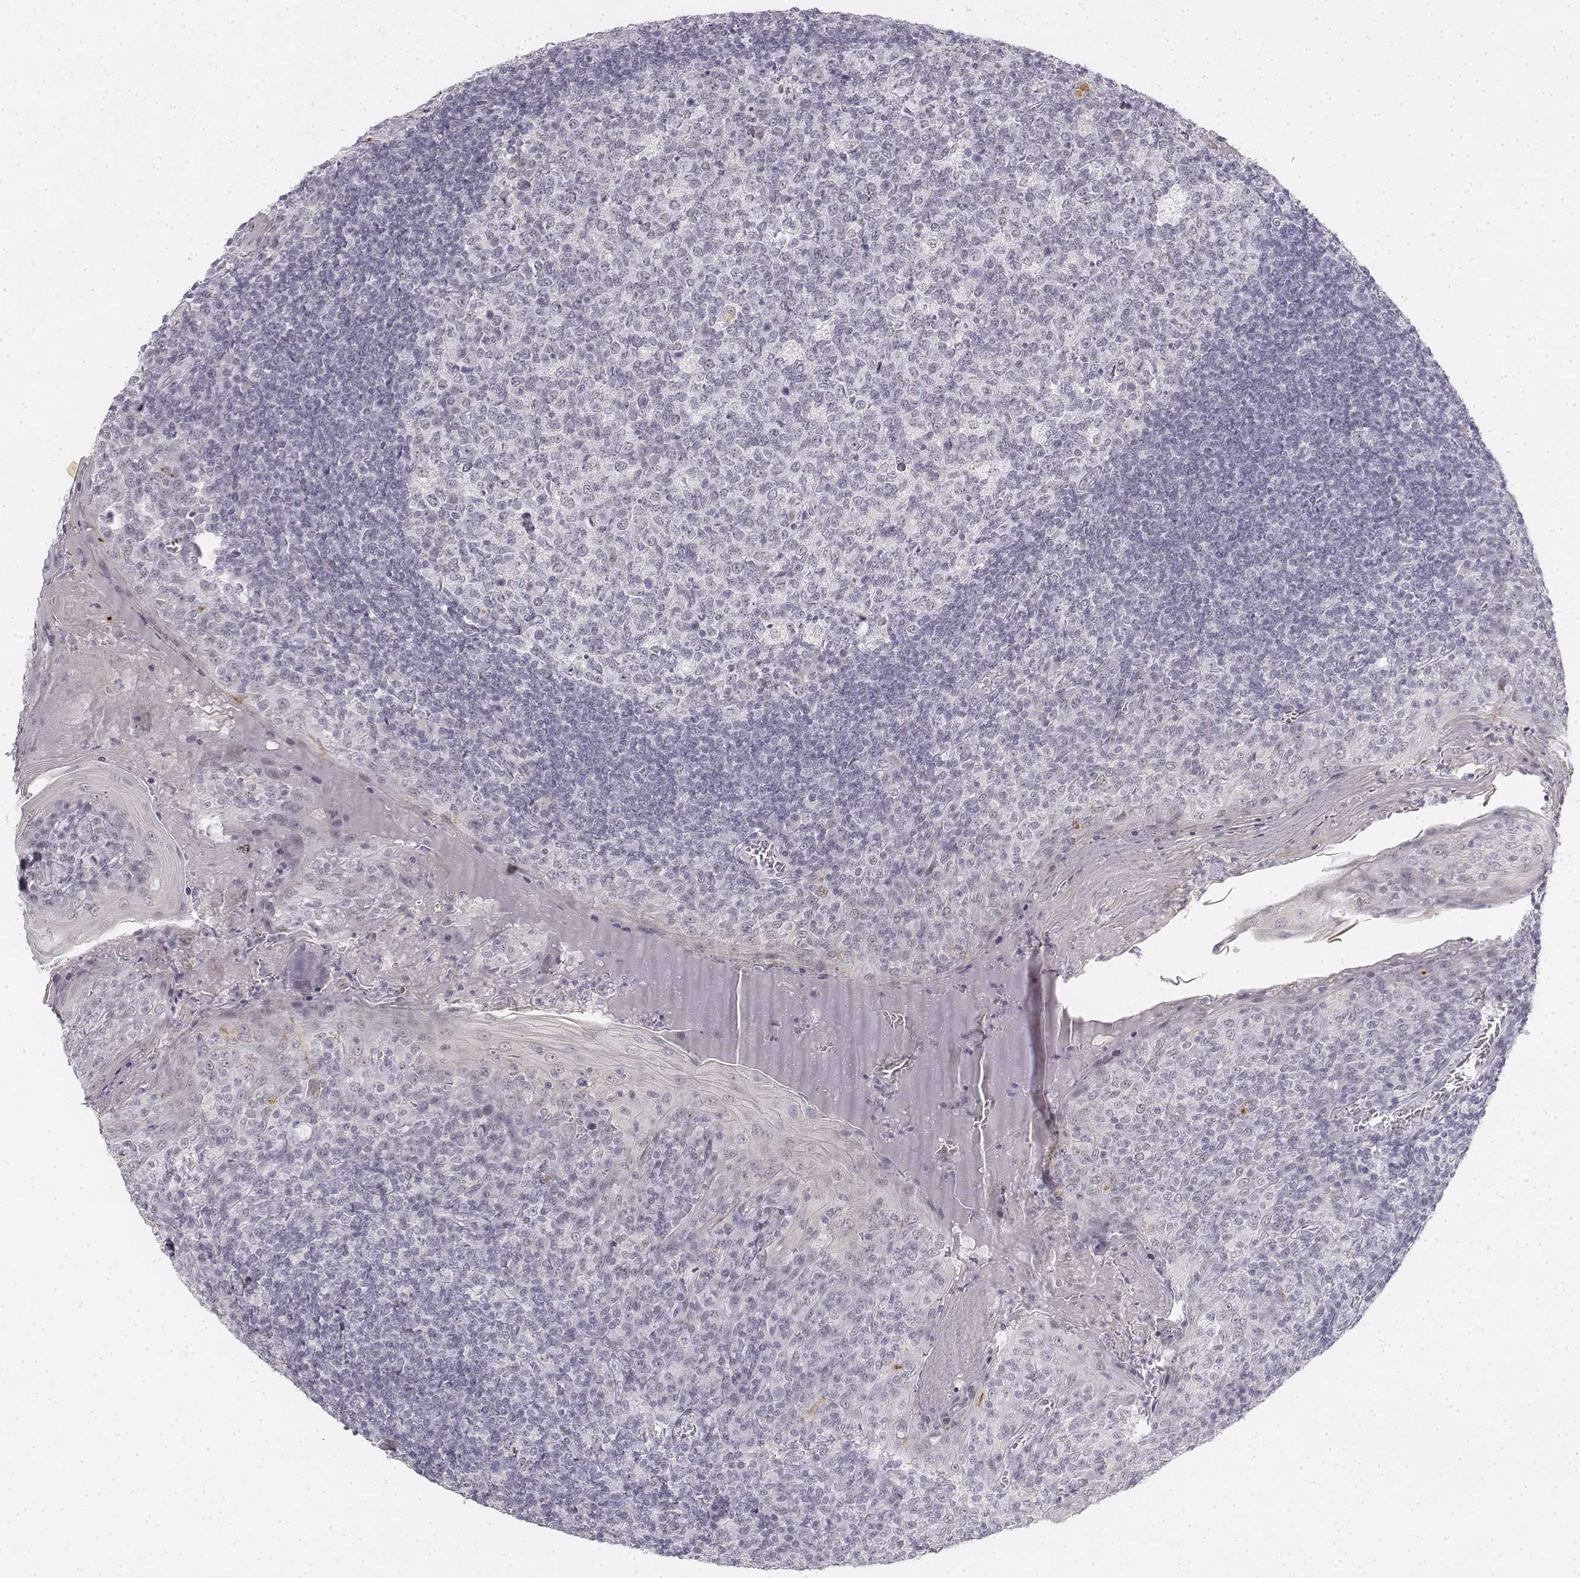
{"staining": {"intensity": "negative", "quantity": "none", "location": "none"}, "tissue": "tonsil", "cell_type": "Germinal center cells", "image_type": "normal", "snomed": [{"axis": "morphology", "description": "Normal tissue, NOS"}, {"axis": "topography", "description": "Tonsil"}], "caption": "Immunohistochemical staining of benign human tonsil exhibits no significant positivity in germinal center cells. (DAB (3,3'-diaminobenzidine) immunohistochemistry with hematoxylin counter stain).", "gene": "KRT84", "patient": {"sex": "female", "age": 13}}